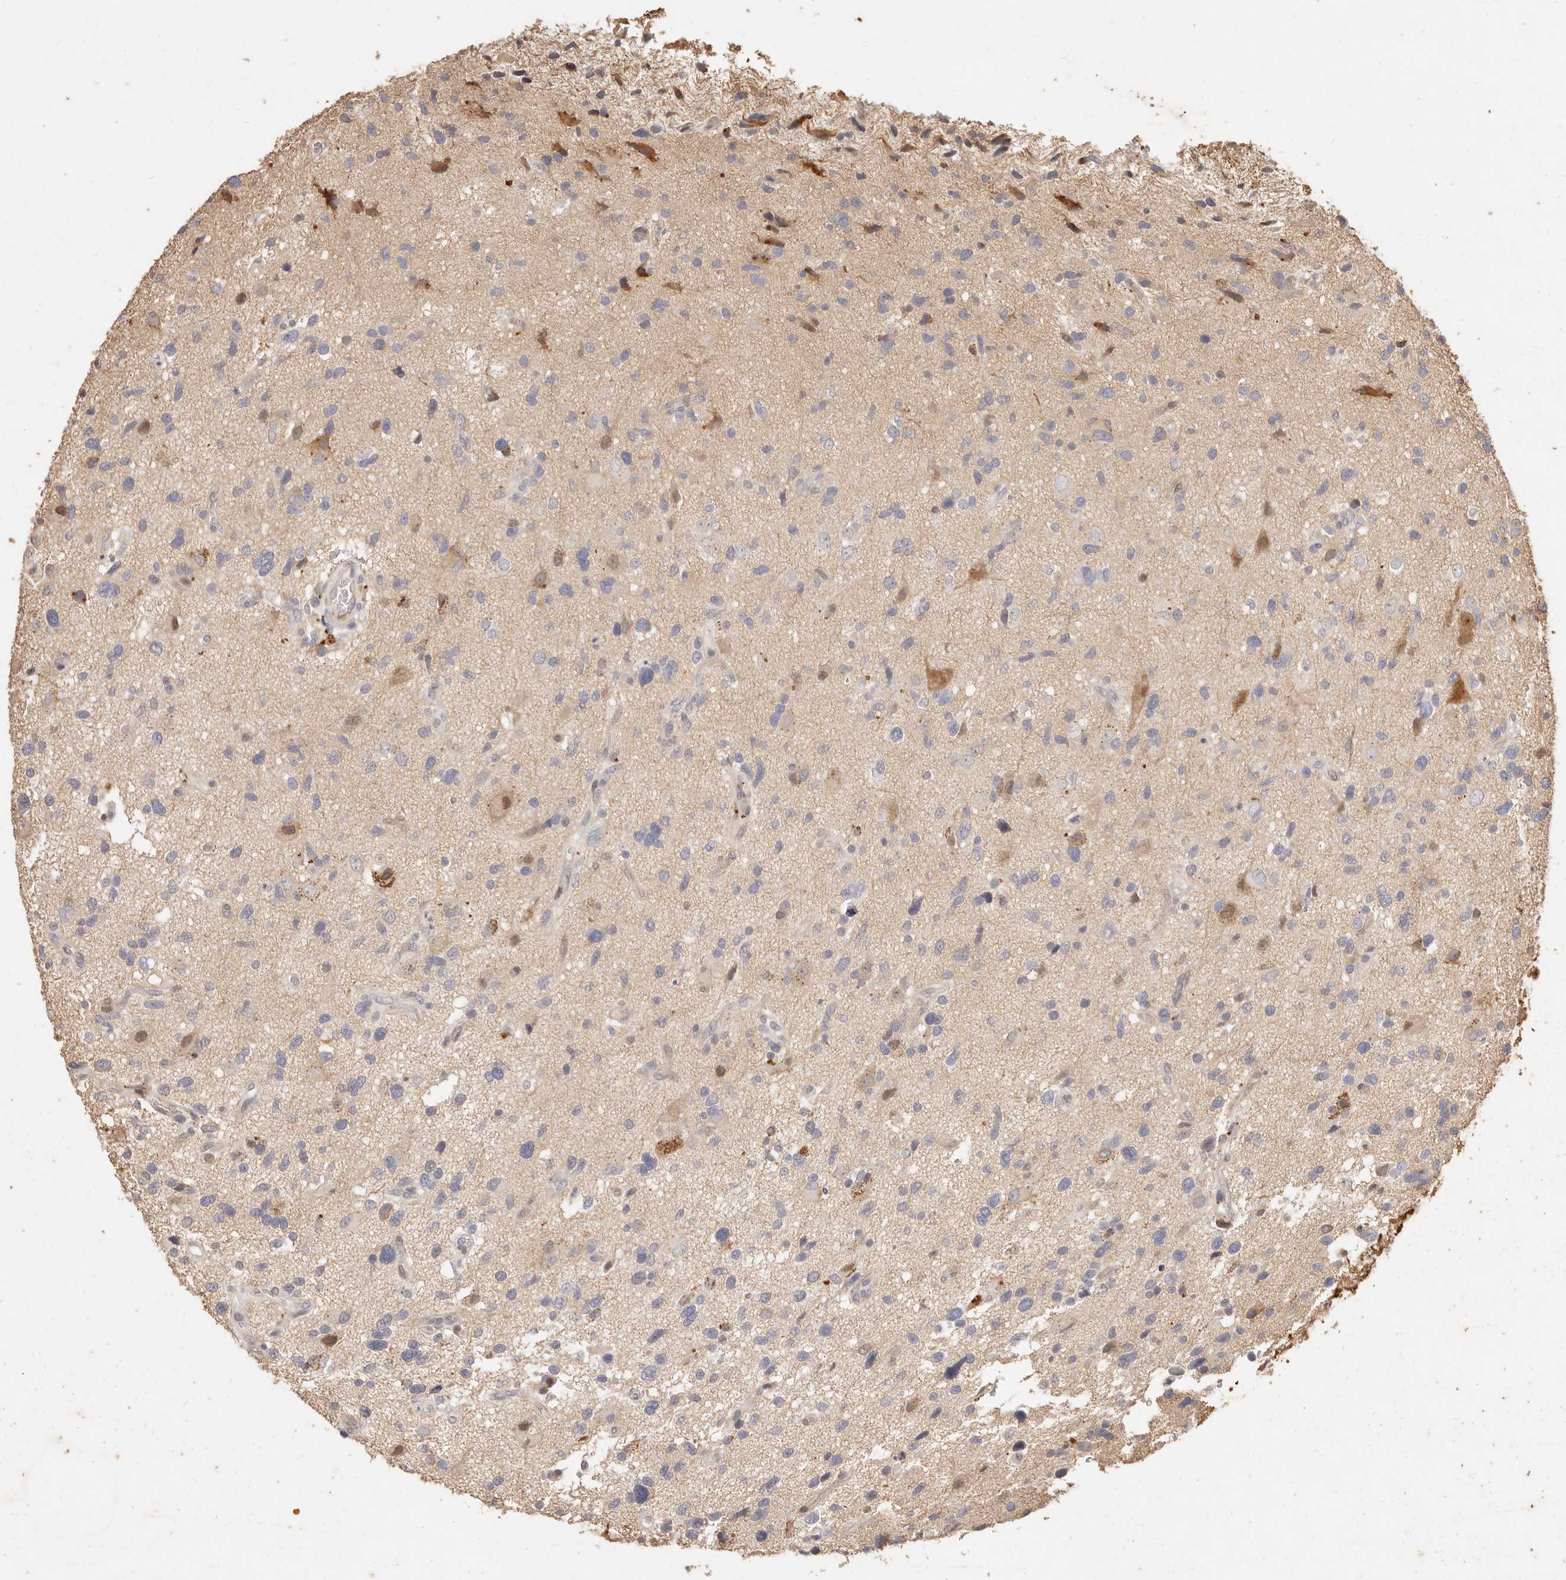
{"staining": {"intensity": "negative", "quantity": "none", "location": "none"}, "tissue": "glioma", "cell_type": "Tumor cells", "image_type": "cancer", "snomed": [{"axis": "morphology", "description": "Glioma, malignant, High grade"}, {"axis": "topography", "description": "Brain"}], "caption": "This is an immunohistochemistry (IHC) micrograph of human high-grade glioma (malignant). There is no positivity in tumor cells.", "gene": "KIF9", "patient": {"sex": "male", "age": 33}}